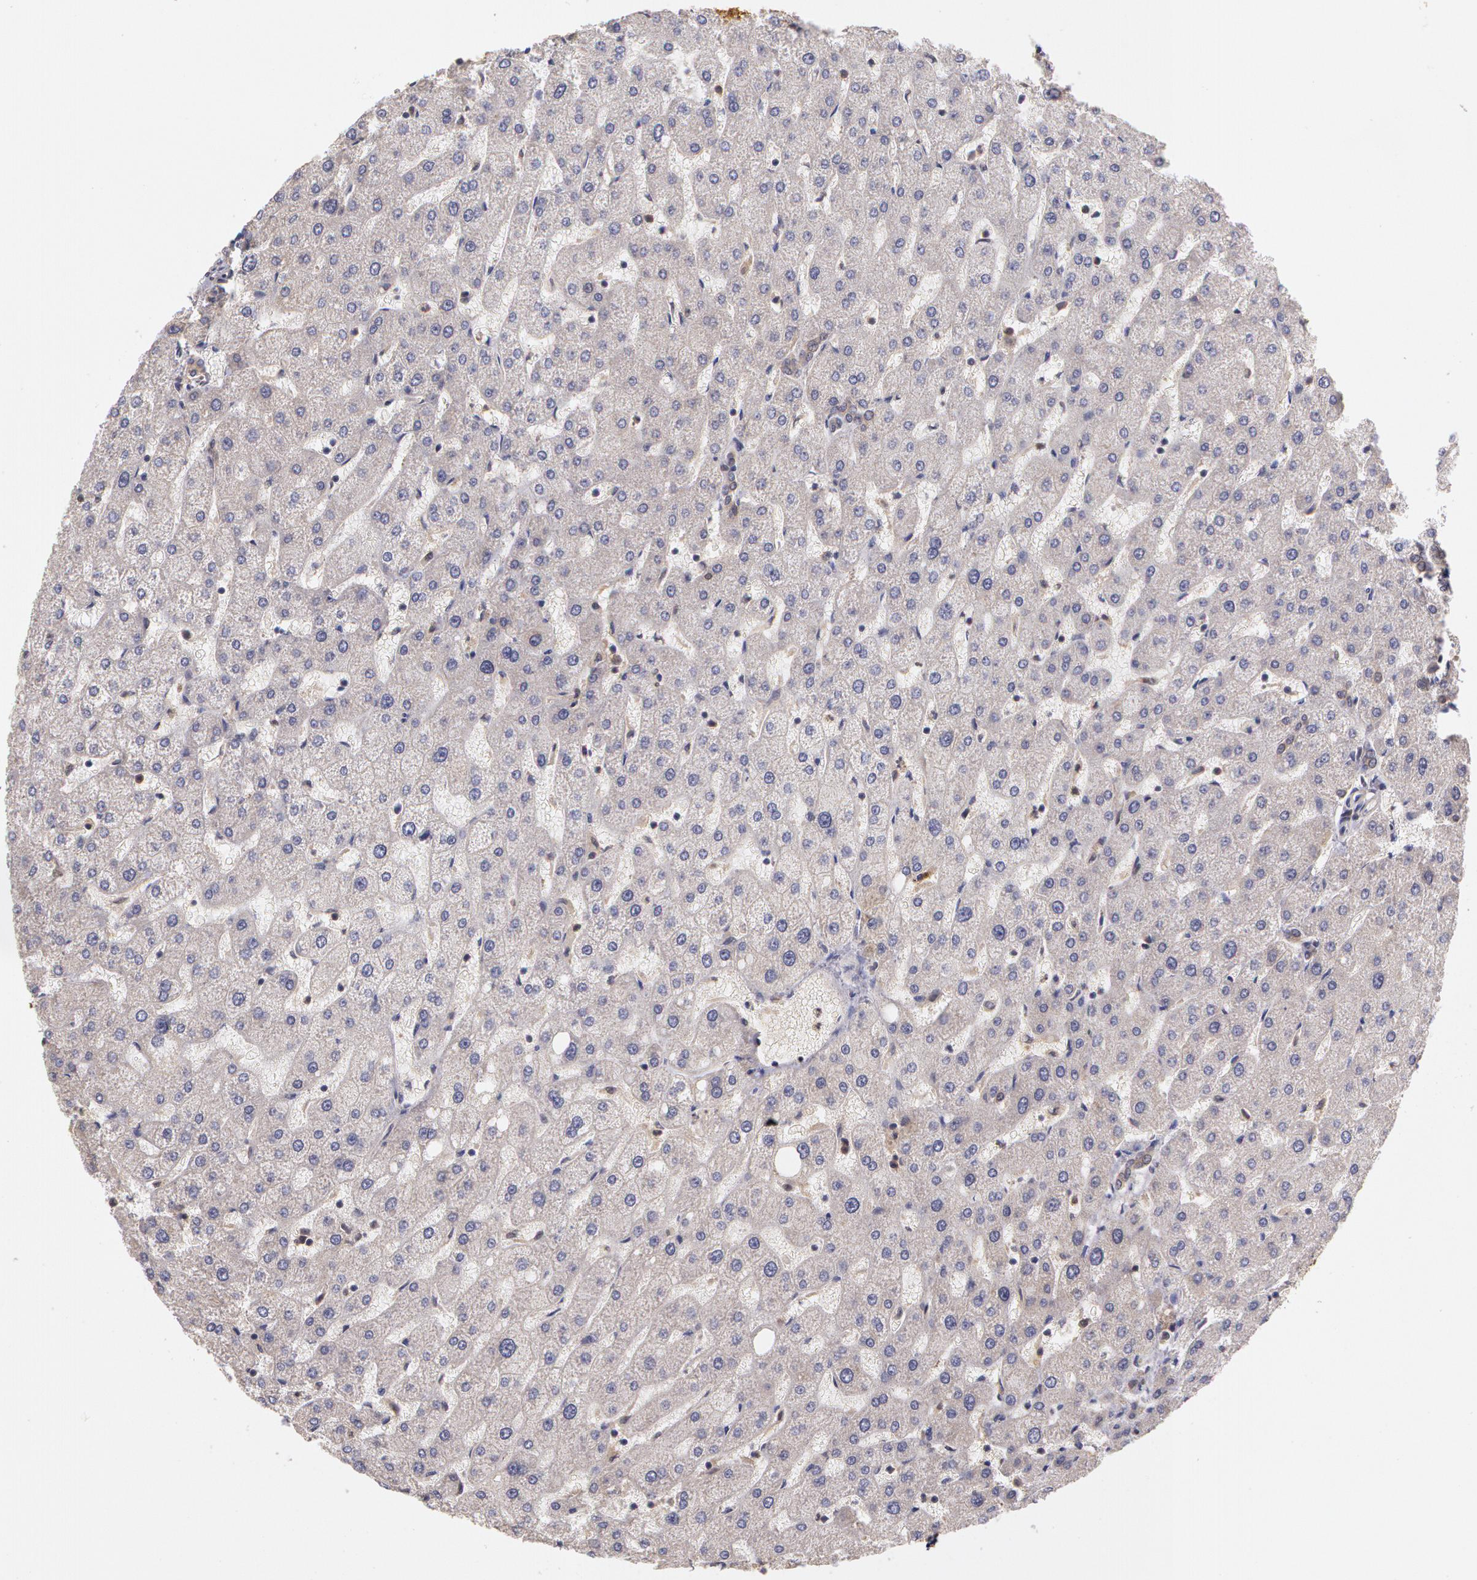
{"staining": {"intensity": "weak", "quantity": ">75%", "location": "cytoplasmic/membranous"}, "tissue": "liver", "cell_type": "Cholangiocytes", "image_type": "normal", "snomed": [{"axis": "morphology", "description": "Normal tissue, NOS"}, {"axis": "topography", "description": "Liver"}], "caption": "This image exhibits immunohistochemistry (IHC) staining of benign human liver, with low weak cytoplasmic/membranous staining in about >75% of cholangiocytes.", "gene": "AHSA1", "patient": {"sex": "male", "age": 67}}